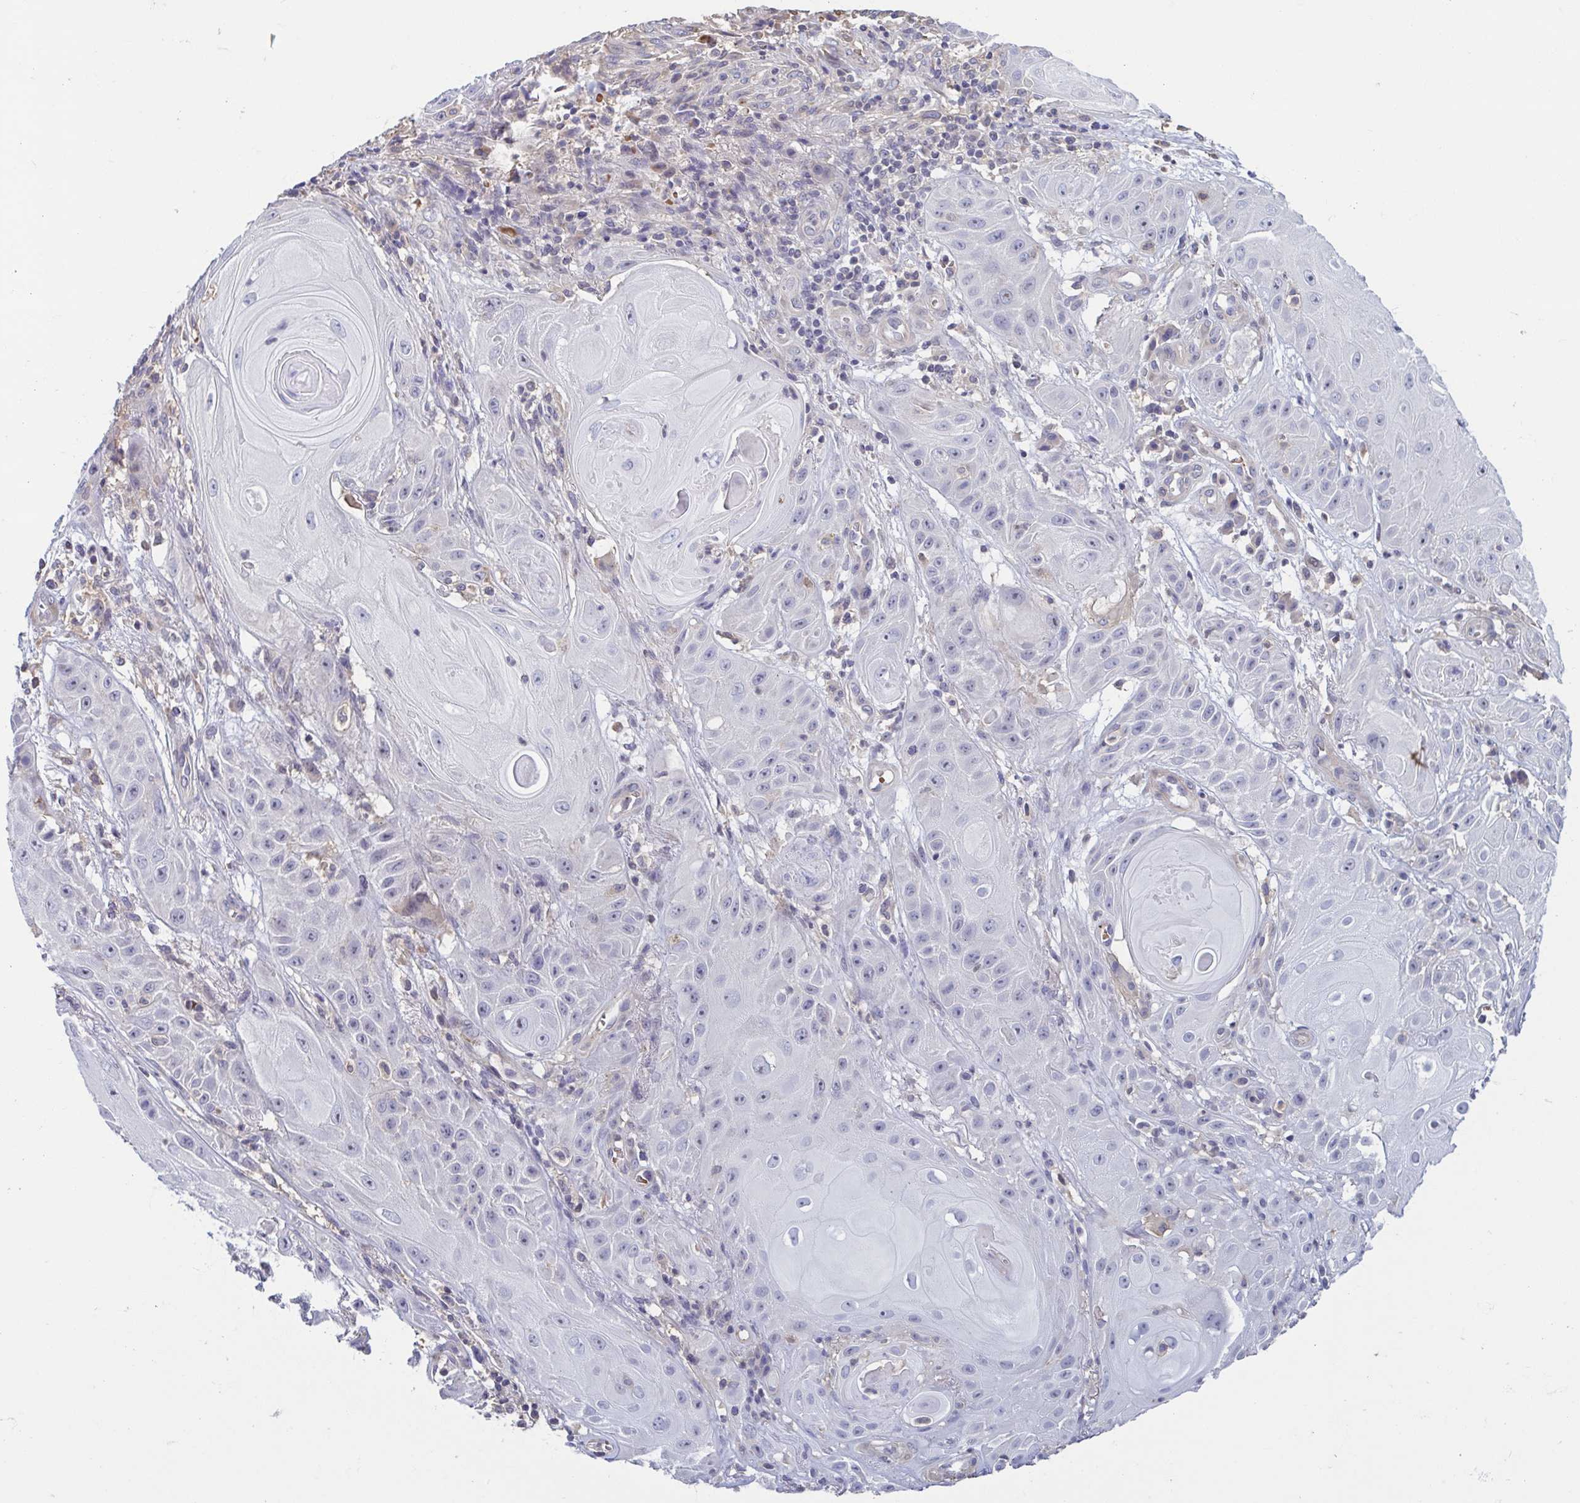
{"staining": {"intensity": "negative", "quantity": "none", "location": "none"}, "tissue": "skin cancer", "cell_type": "Tumor cells", "image_type": "cancer", "snomed": [{"axis": "morphology", "description": "Squamous cell carcinoma, NOS"}, {"axis": "topography", "description": "Skin"}], "caption": "Squamous cell carcinoma (skin) was stained to show a protein in brown. There is no significant positivity in tumor cells.", "gene": "LRRC38", "patient": {"sex": "male", "age": 62}}